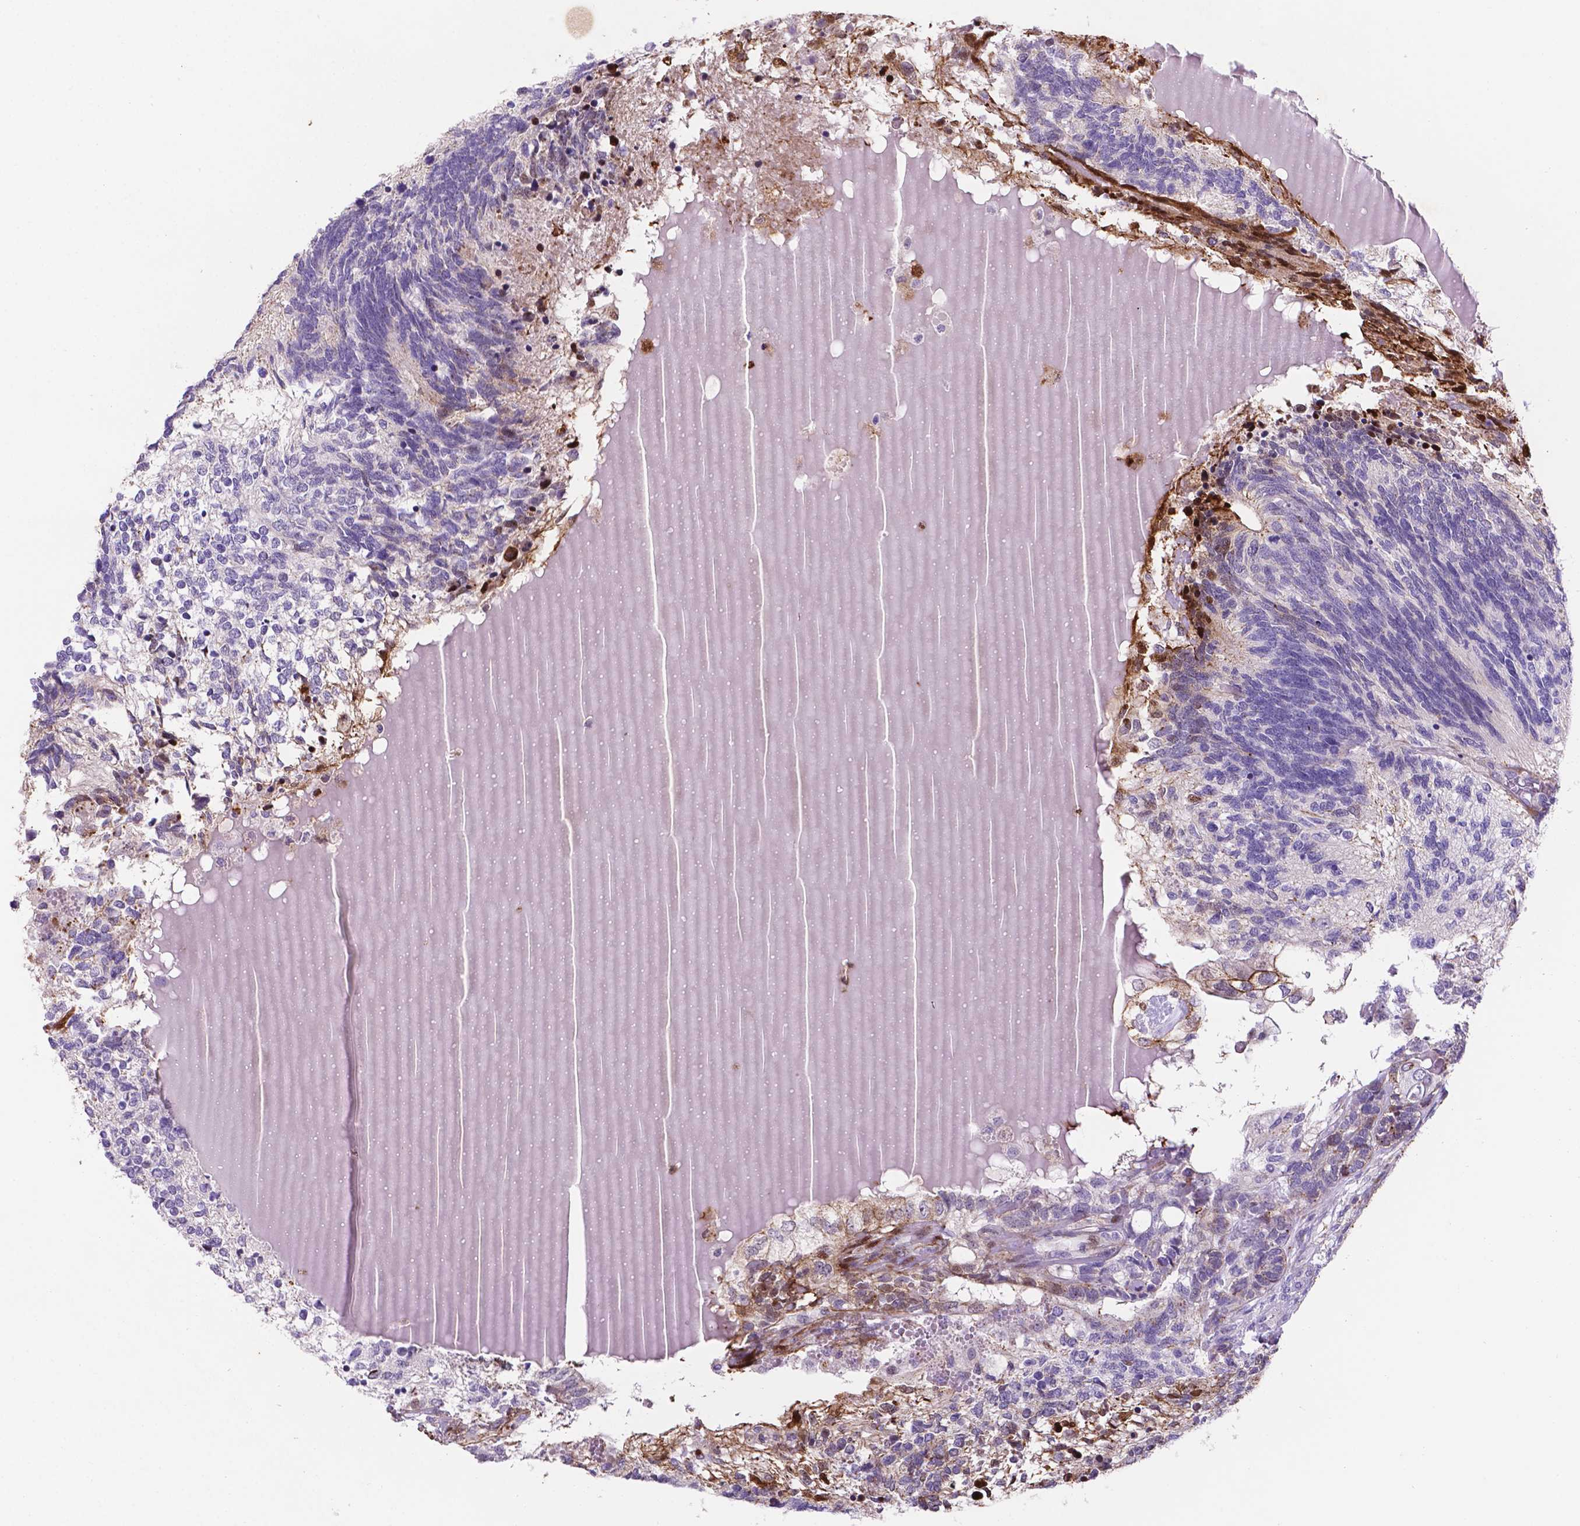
{"staining": {"intensity": "negative", "quantity": "none", "location": "none"}, "tissue": "testis cancer", "cell_type": "Tumor cells", "image_type": "cancer", "snomed": [{"axis": "morphology", "description": "Seminoma, NOS"}, {"axis": "morphology", "description": "Carcinoma, Embryonal, NOS"}, {"axis": "topography", "description": "Testis"}], "caption": "Testis cancer (embryonal carcinoma) was stained to show a protein in brown. There is no significant staining in tumor cells.", "gene": "TM4SF20", "patient": {"sex": "male", "age": 41}}